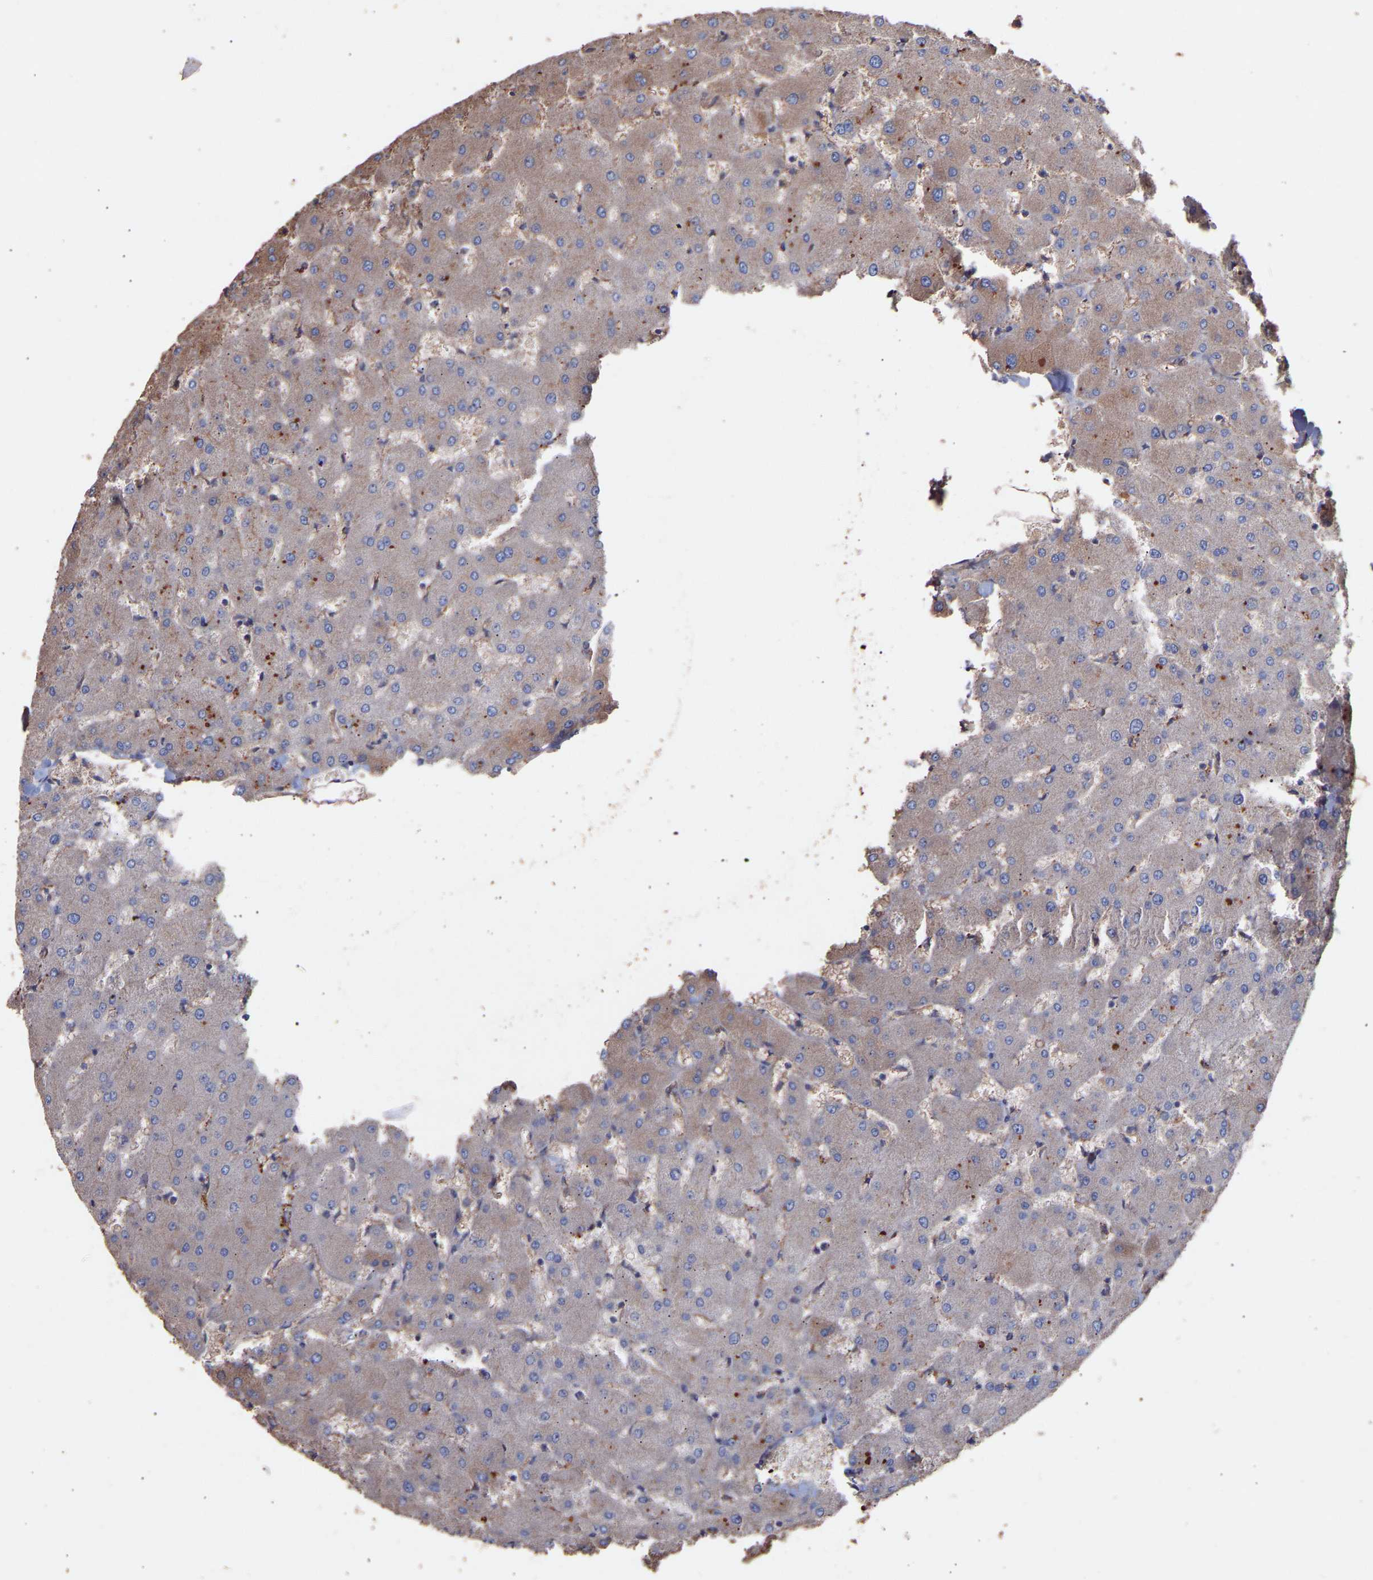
{"staining": {"intensity": "moderate", "quantity": ">75%", "location": "cytoplasmic/membranous"}, "tissue": "liver", "cell_type": "Cholangiocytes", "image_type": "normal", "snomed": [{"axis": "morphology", "description": "Normal tissue, NOS"}, {"axis": "topography", "description": "Liver"}], "caption": "An IHC histopathology image of benign tissue is shown. Protein staining in brown shows moderate cytoplasmic/membranous positivity in liver within cholangiocytes. (IHC, brightfield microscopy, high magnification).", "gene": "TMEM268", "patient": {"sex": "female", "age": 63}}